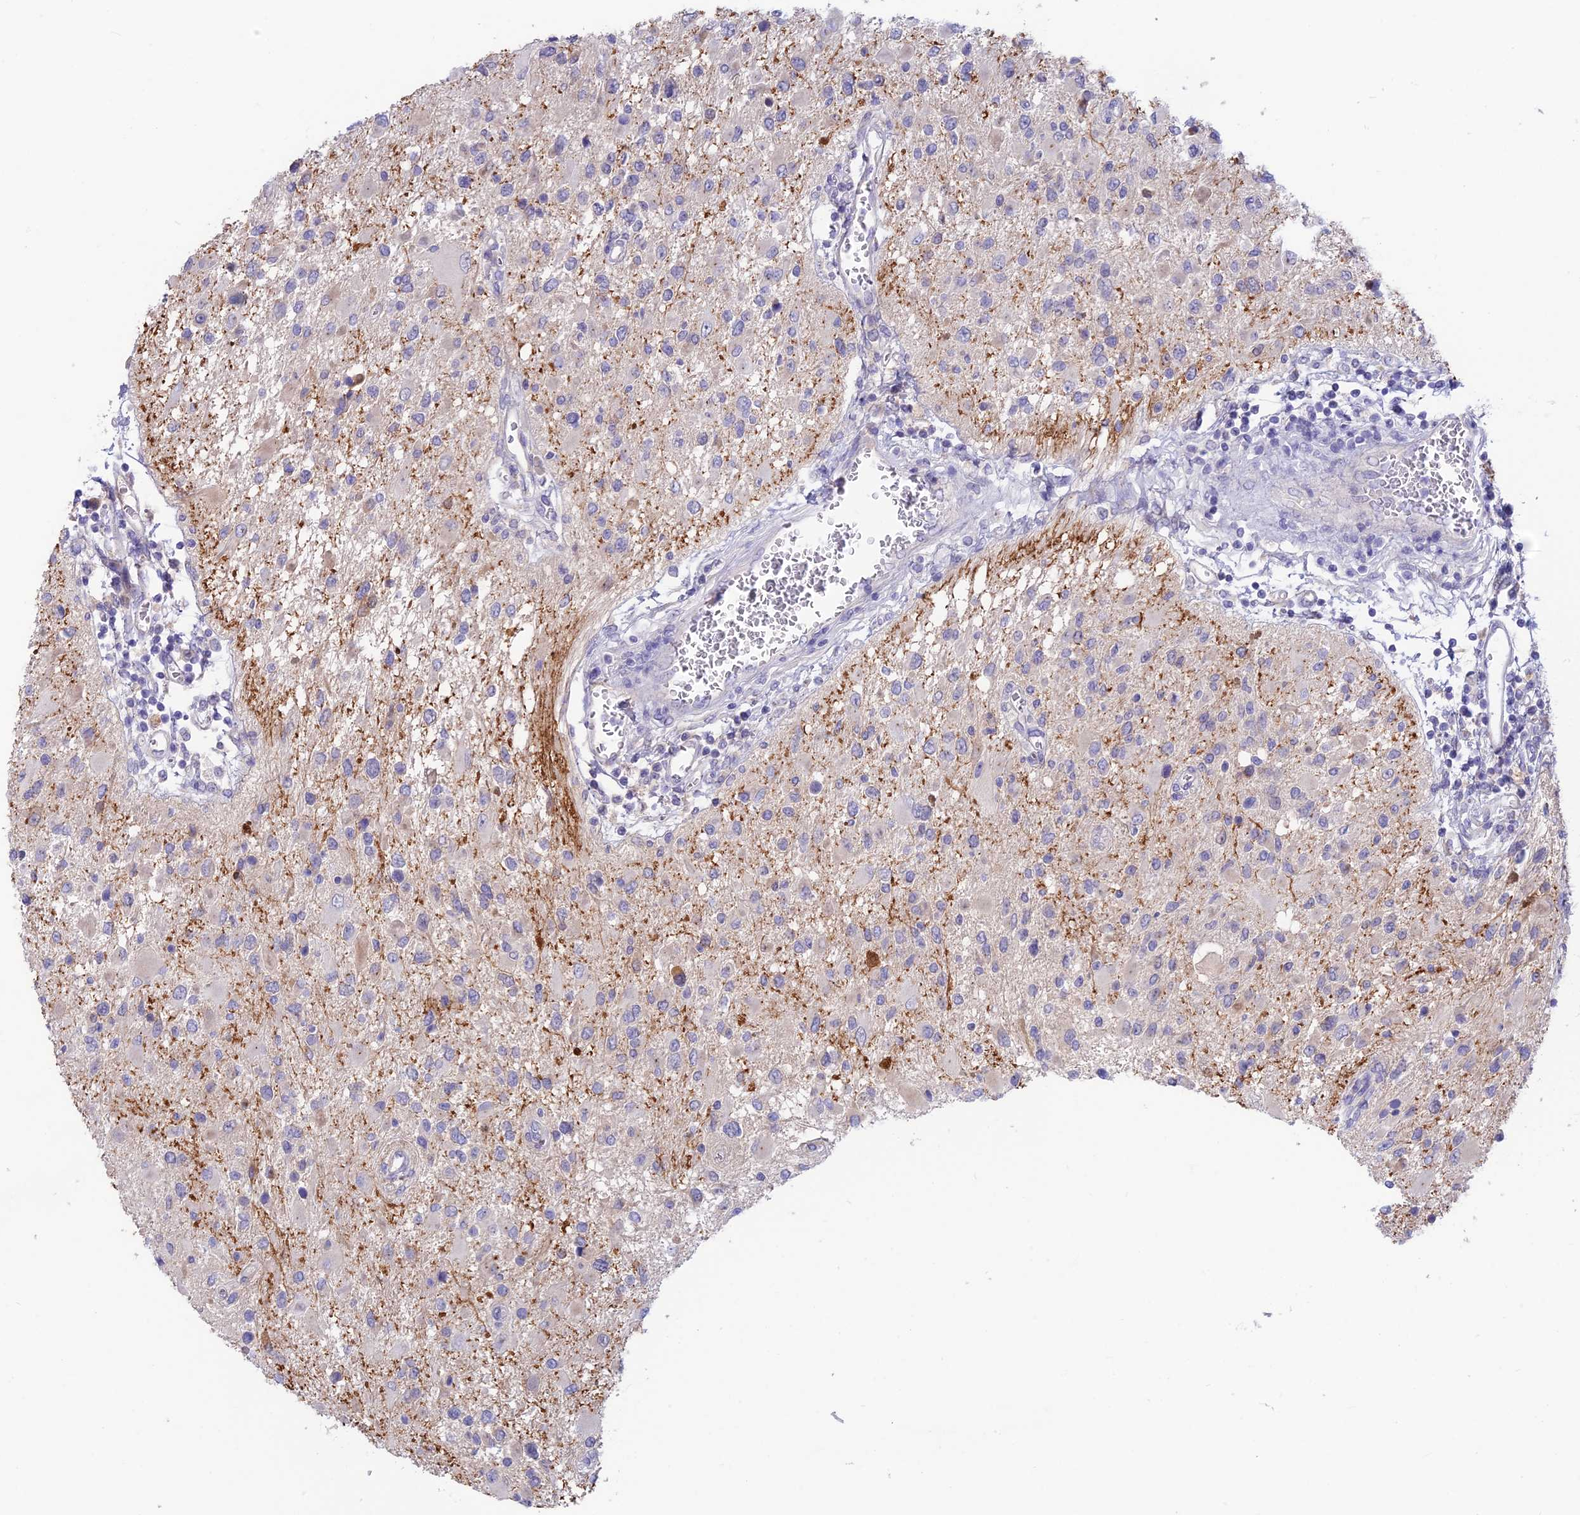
{"staining": {"intensity": "negative", "quantity": "none", "location": "none"}, "tissue": "glioma", "cell_type": "Tumor cells", "image_type": "cancer", "snomed": [{"axis": "morphology", "description": "Glioma, malignant, High grade"}, {"axis": "topography", "description": "Brain"}], "caption": "There is no significant positivity in tumor cells of glioma.", "gene": "XPO7", "patient": {"sex": "male", "age": 53}}